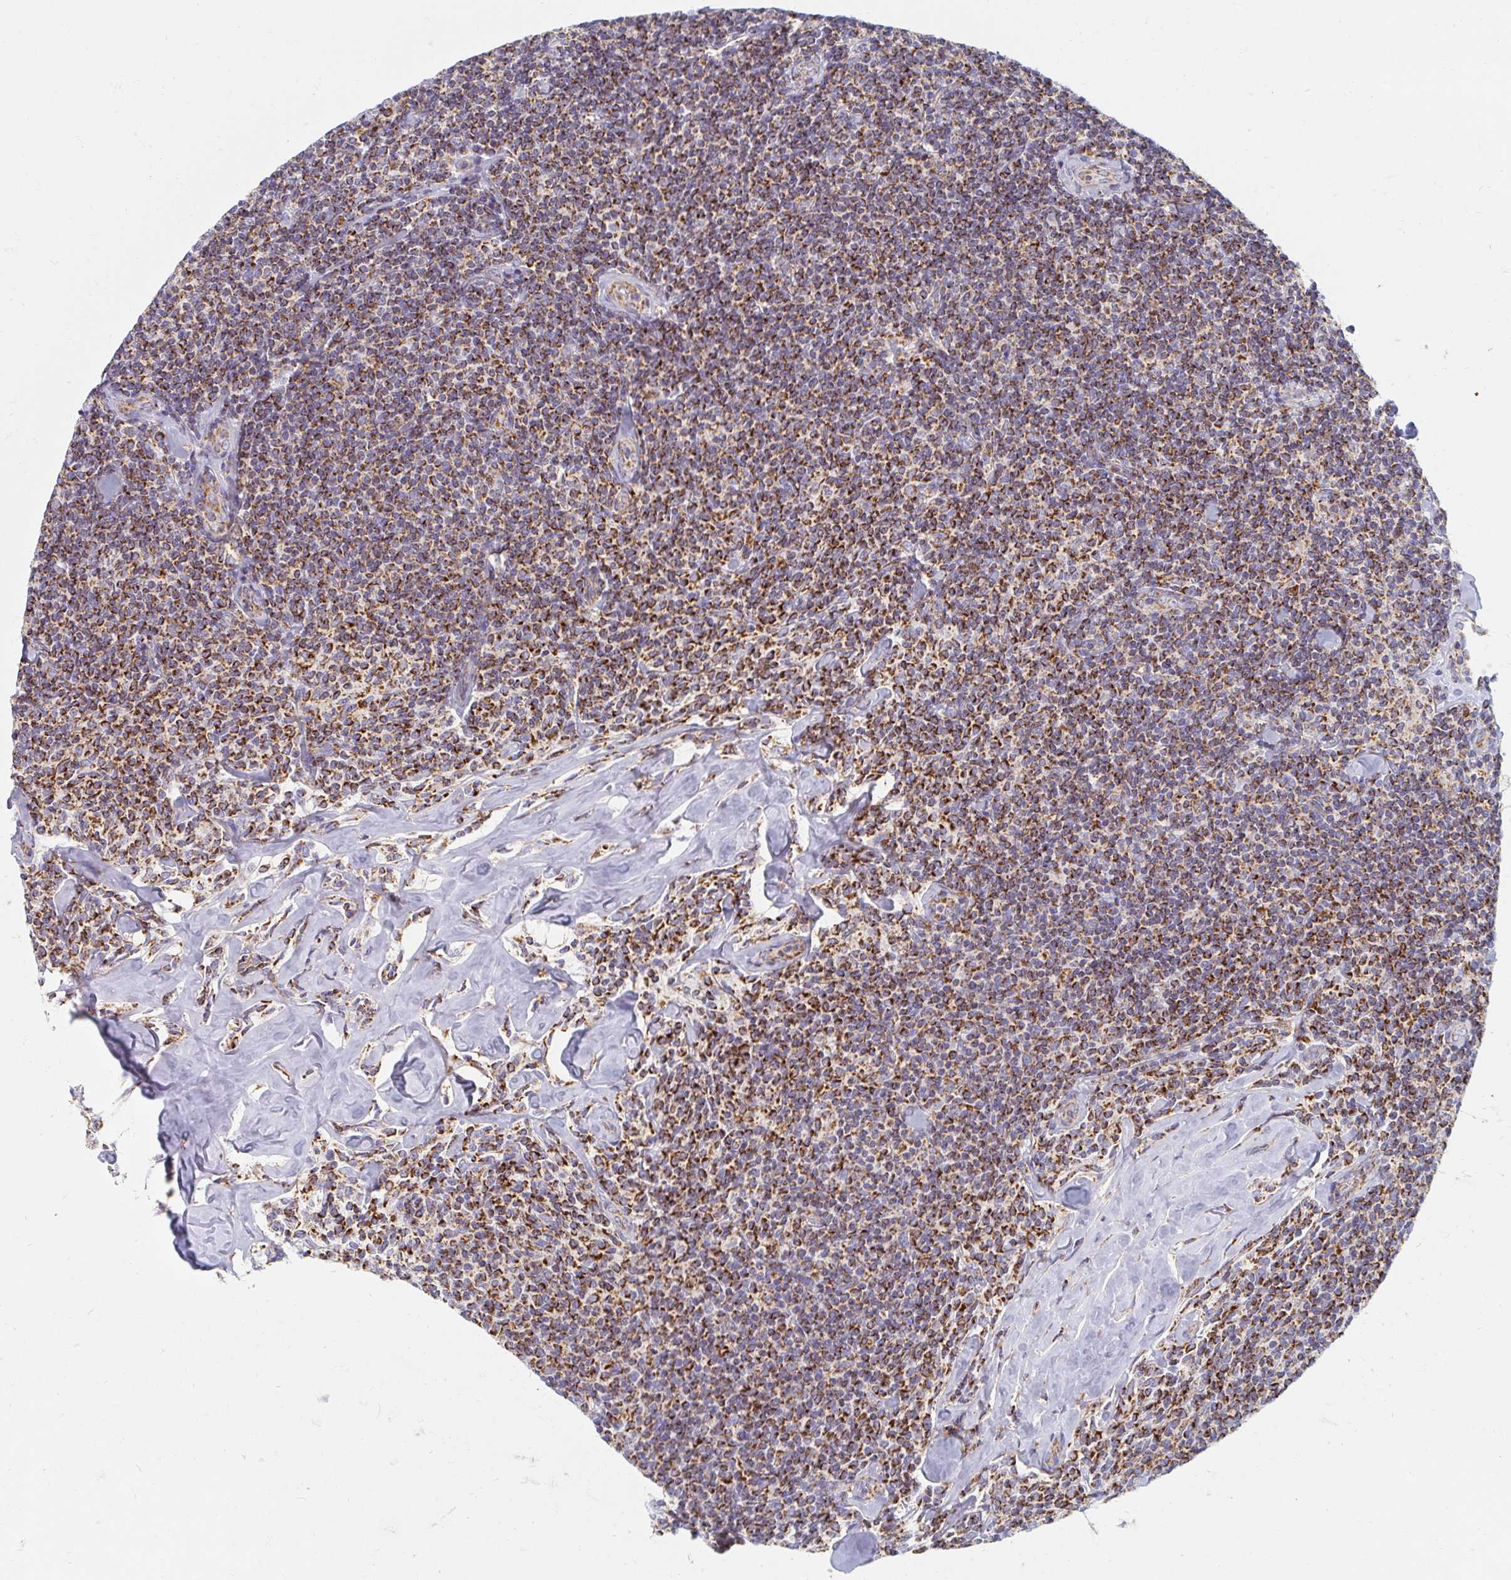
{"staining": {"intensity": "strong", "quantity": ">75%", "location": "cytoplasmic/membranous"}, "tissue": "lymphoma", "cell_type": "Tumor cells", "image_type": "cancer", "snomed": [{"axis": "morphology", "description": "Malignant lymphoma, non-Hodgkin's type, Low grade"}, {"axis": "topography", "description": "Lymph node"}], "caption": "Low-grade malignant lymphoma, non-Hodgkin's type was stained to show a protein in brown. There is high levels of strong cytoplasmic/membranous staining in approximately >75% of tumor cells.", "gene": "MAVS", "patient": {"sex": "female", "age": 56}}